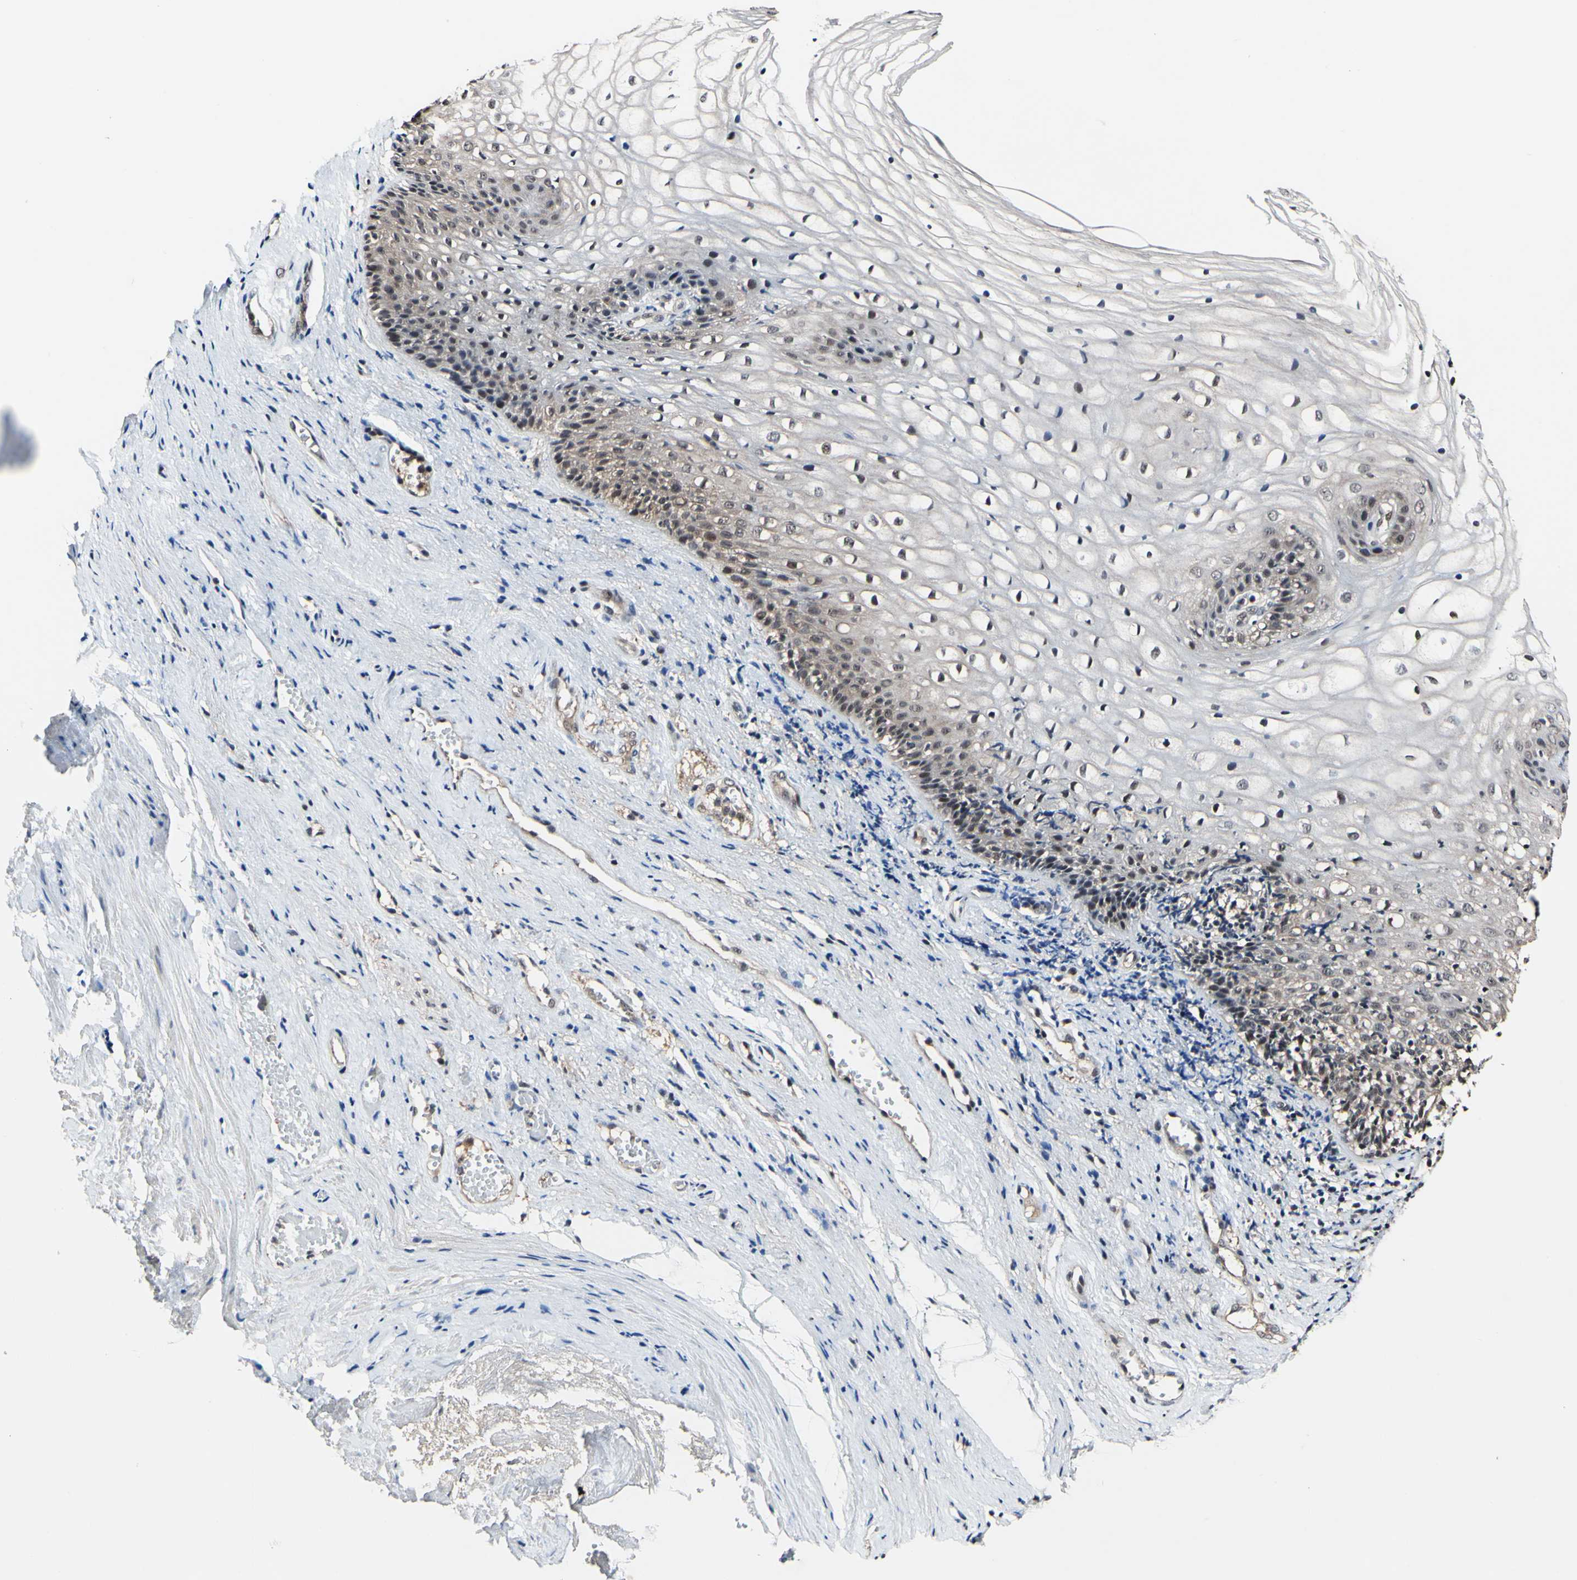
{"staining": {"intensity": "weak", "quantity": ">75%", "location": "cytoplasmic/membranous,nuclear"}, "tissue": "vagina", "cell_type": "Squamous epithelial cells", "image_type": "normal", "snomed": [{"axis": "morphology", "description": "Normal tissue, NOS"}, {"axis": "topography", "description": "Vagina"}], "caption": "Vagina was stained to show a protein in brown. There is low levels of weak cytoplasmic/membranous,nuclear staining in approximately >75% of squamous epithelial cells. Nuclei are stained in blue.", "gene": "PSMD10", "patient": {"sex": "female", "age": 34}}